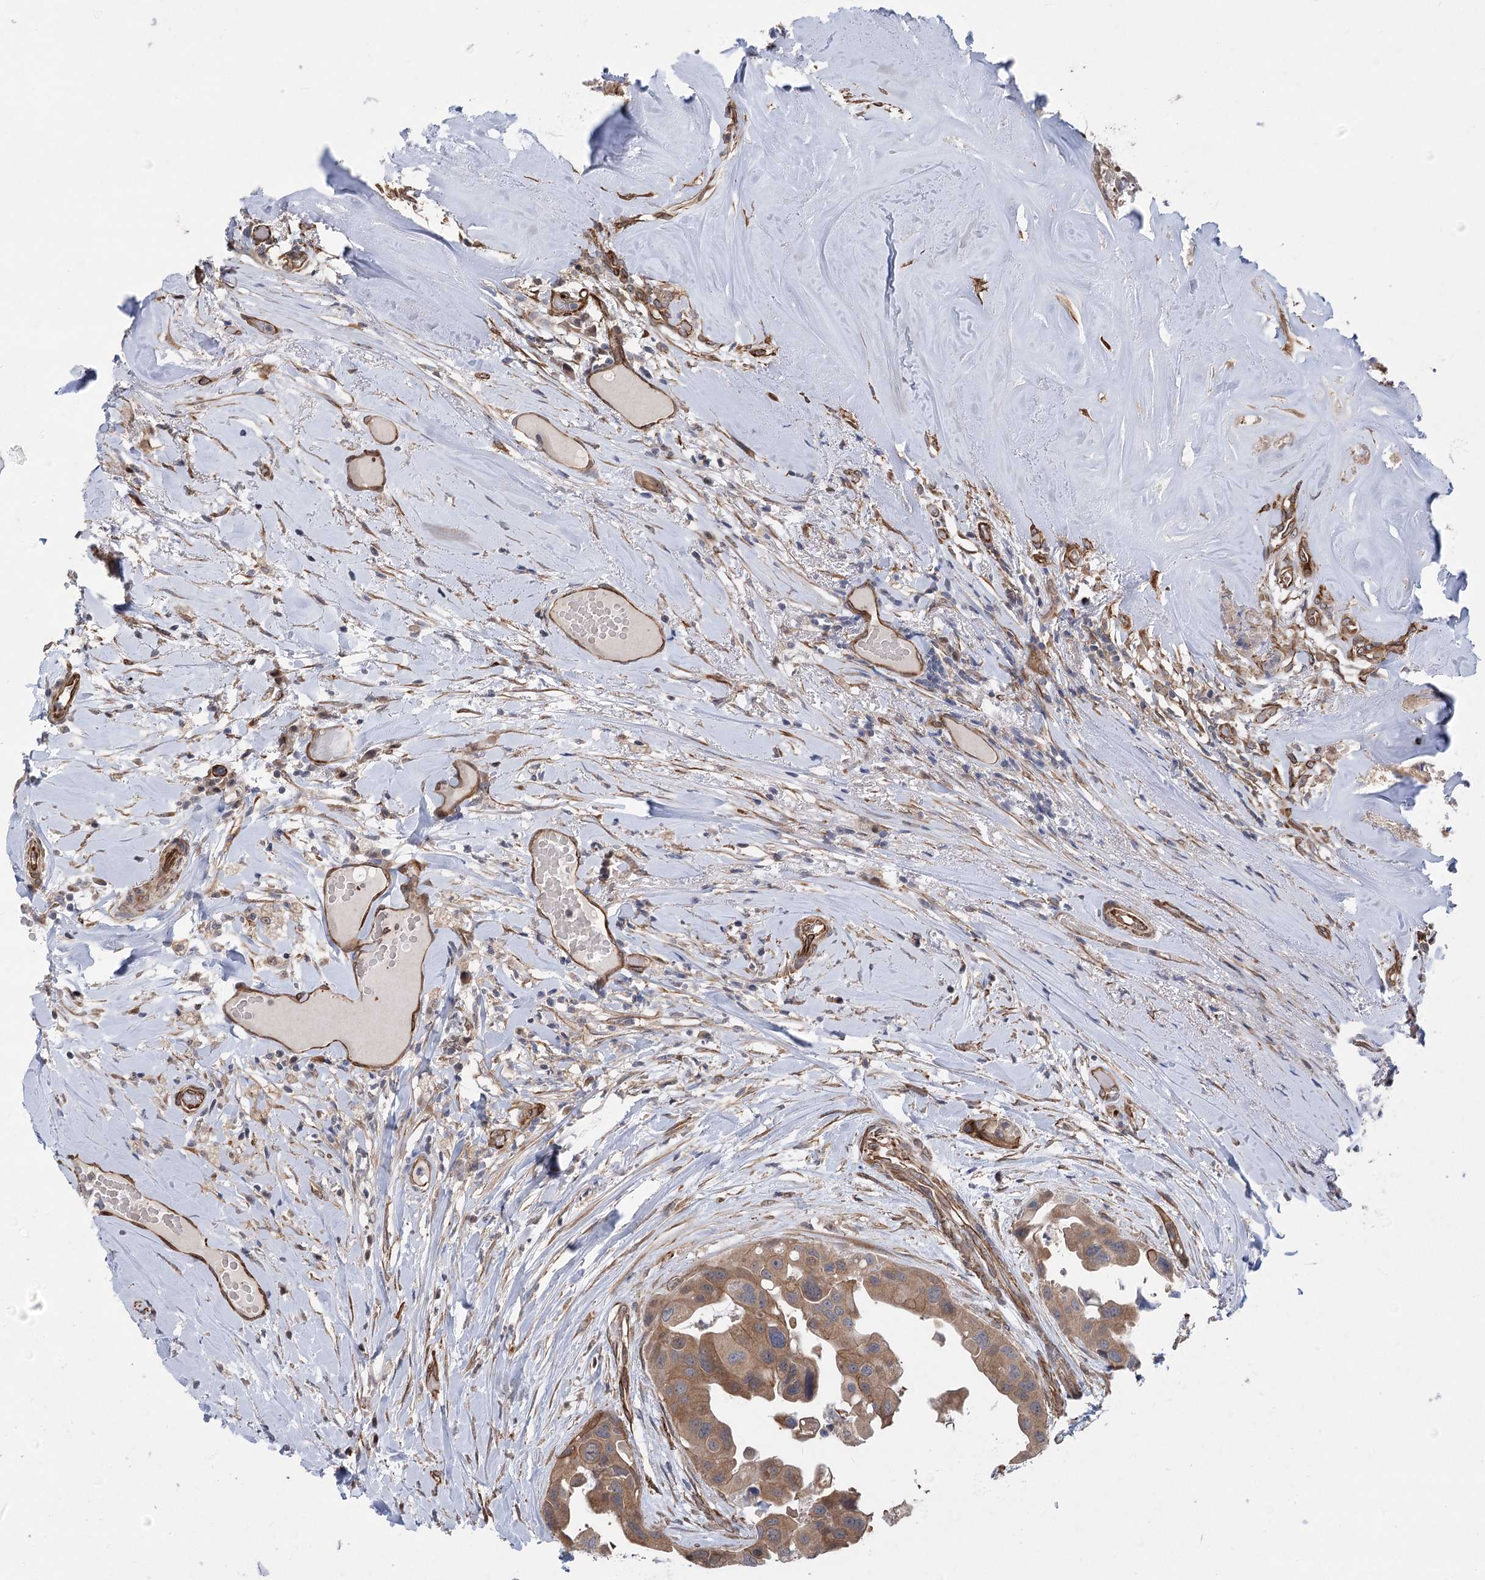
{"staining": {"intensity": "moderate", "quantity": ">75%", "location": "cytoplasmic/membranous"}, "tissue": "head and neck cancer", "cell_type": "Tumor cells", "image_type": "cancer", "snomed": [{"axis": "morphology", "description": "Adenocarcinoma, NOS"}, {"axis": "morphology", "description": "Adenocarcinoma, metastatic, NOS"}, {"axis": "topography", "description": "Head-Neck"}], "caption": "This photomicrograph exhibits head and neck cancer (adenocarcinoma) stained with immunohistochemistry (IHC) to label a protein in brown. The cytoplasmic/membranous of tumor cells show moderate positivity for the protein. Nuclei are counter-stained blue.", "gene": "RWDD4", "patient": {"sex": "male", "age": 75}}